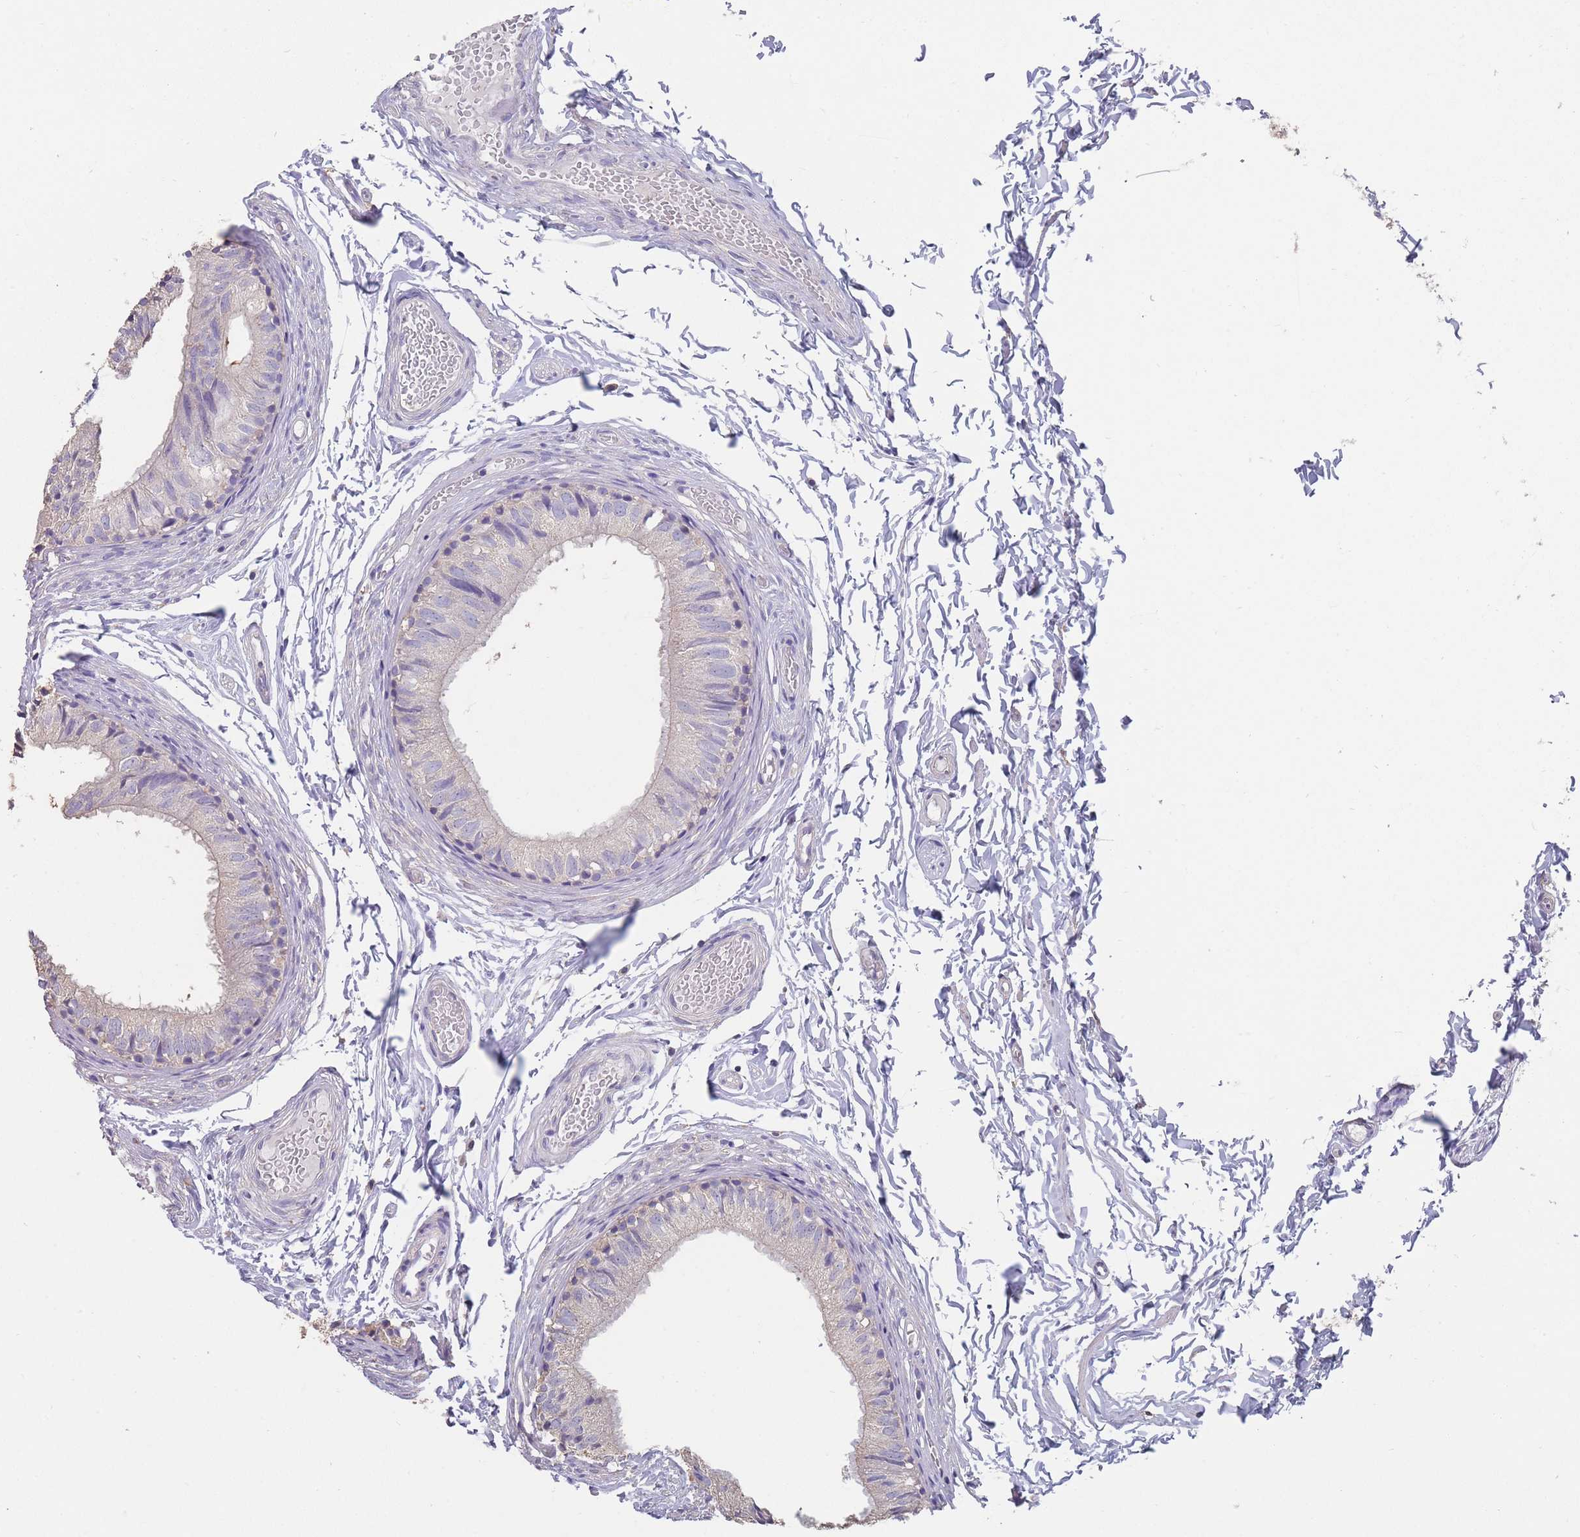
{"staining": {"intensity": "negative", "quantity": "none", "location": "none"}, "tissue": "epididymis", "cell_type": "Glandular cells", "image_type": "normal", "snomed": [{"axis": "morphology", "description": "Normal tissue, NOS"}, {"axis": "topography", "description": "Epididymis"}], "caption": "This is an IHC photomicrograph of normal human epididymis. There is no staining in glandular cells.", "gene": "CLEC12A", "patient": {"sex": "male", "age": 37}}